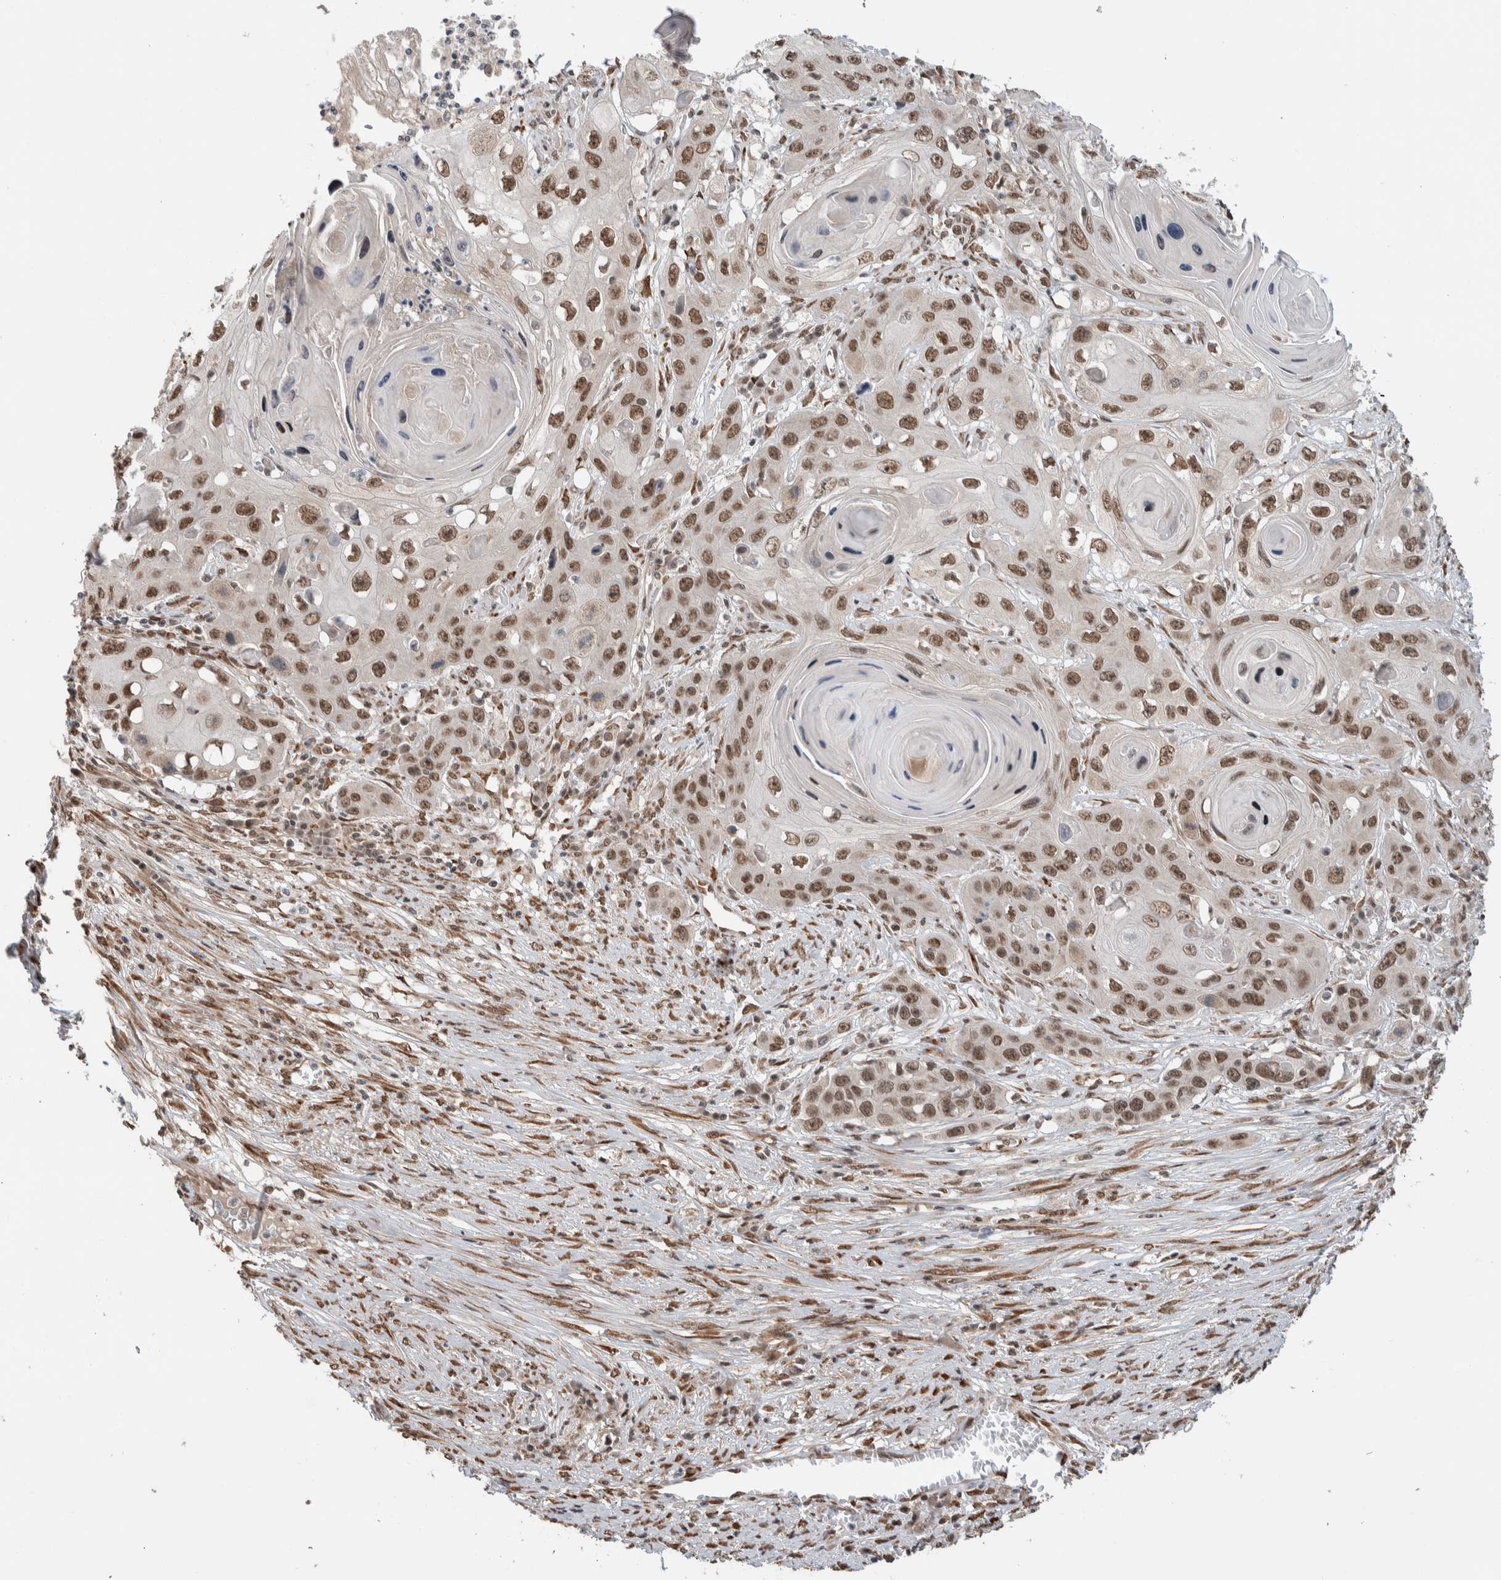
{"staining": {"intensity": "strong", "quantity": ">75%", "location": "nuclear"}, "tissue": "skin cancer", "cell_type": "Tumor cells", "image_type": "cancer", "snomed": [{"axis": "morphology", "description": "Squamous cell carcinoma, NOS"}, {"axis": "topography", "description": "Skin"}], "caption": "An immunohistochemistry (IHC) photomicrograph of neoplastic tissue is shown. Protein staining in brown highlights strong nuclear positivity in skin cancer within tumor cells.", "gene": "TNRC18", "patient": {"sex": "male", "age": 55}}